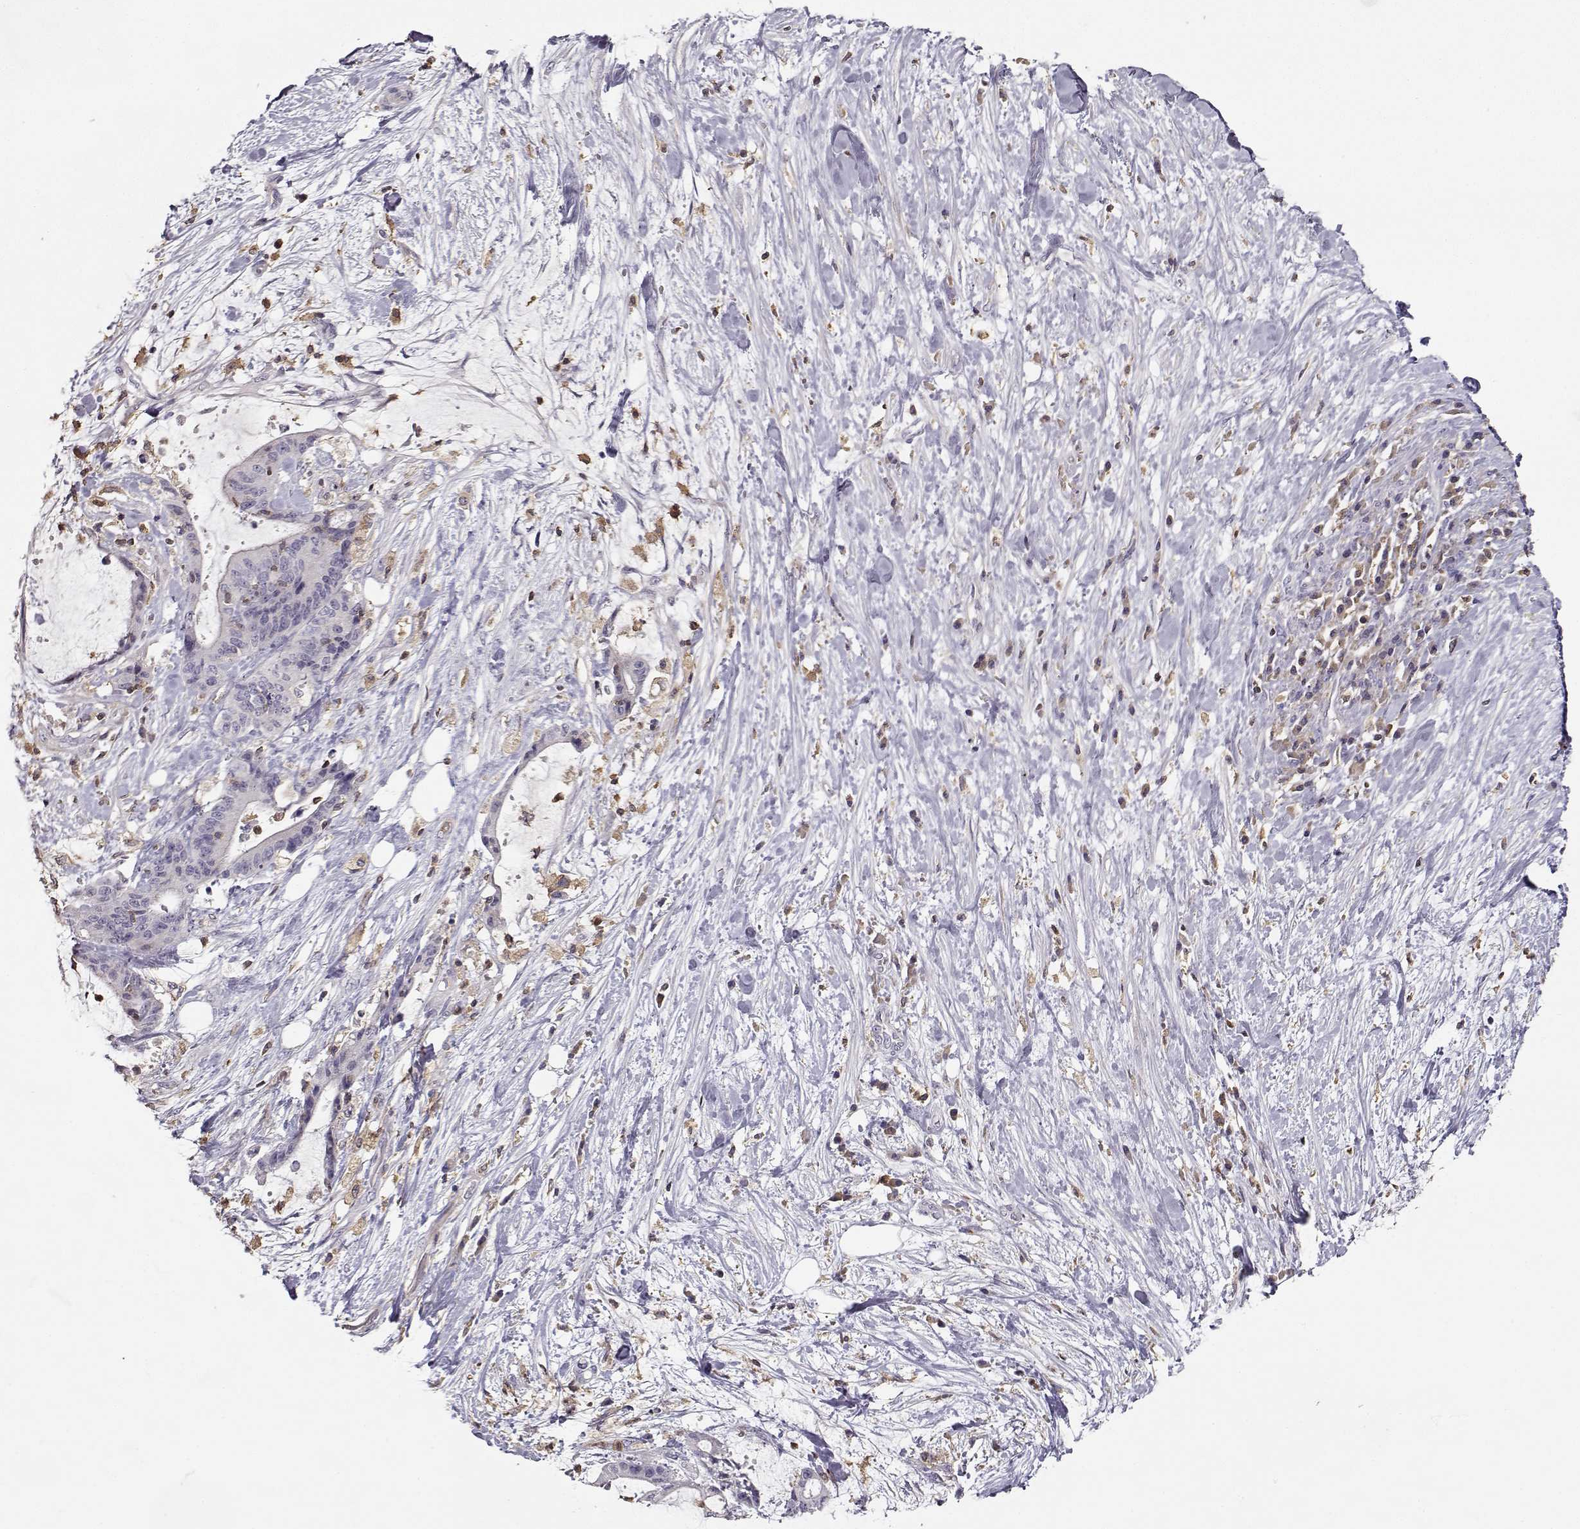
{"staining": {"intensity": "negative", "quantity": "none", "location": "none"}, "tissue": "liver cancer", "cell_type": "Tumor cells", "image_type": "cancer", "snomed": [{"axis": "morphology", "description": "Cholangiocarcinoma"}, {"axis": "topography", "description": "Liver"}], "caption": "The image exhibits no staining of tumor cells in liver cholangiocarcinoma.", "gene": "VAV1", "patient": {"sex": "female", "age": 73}}